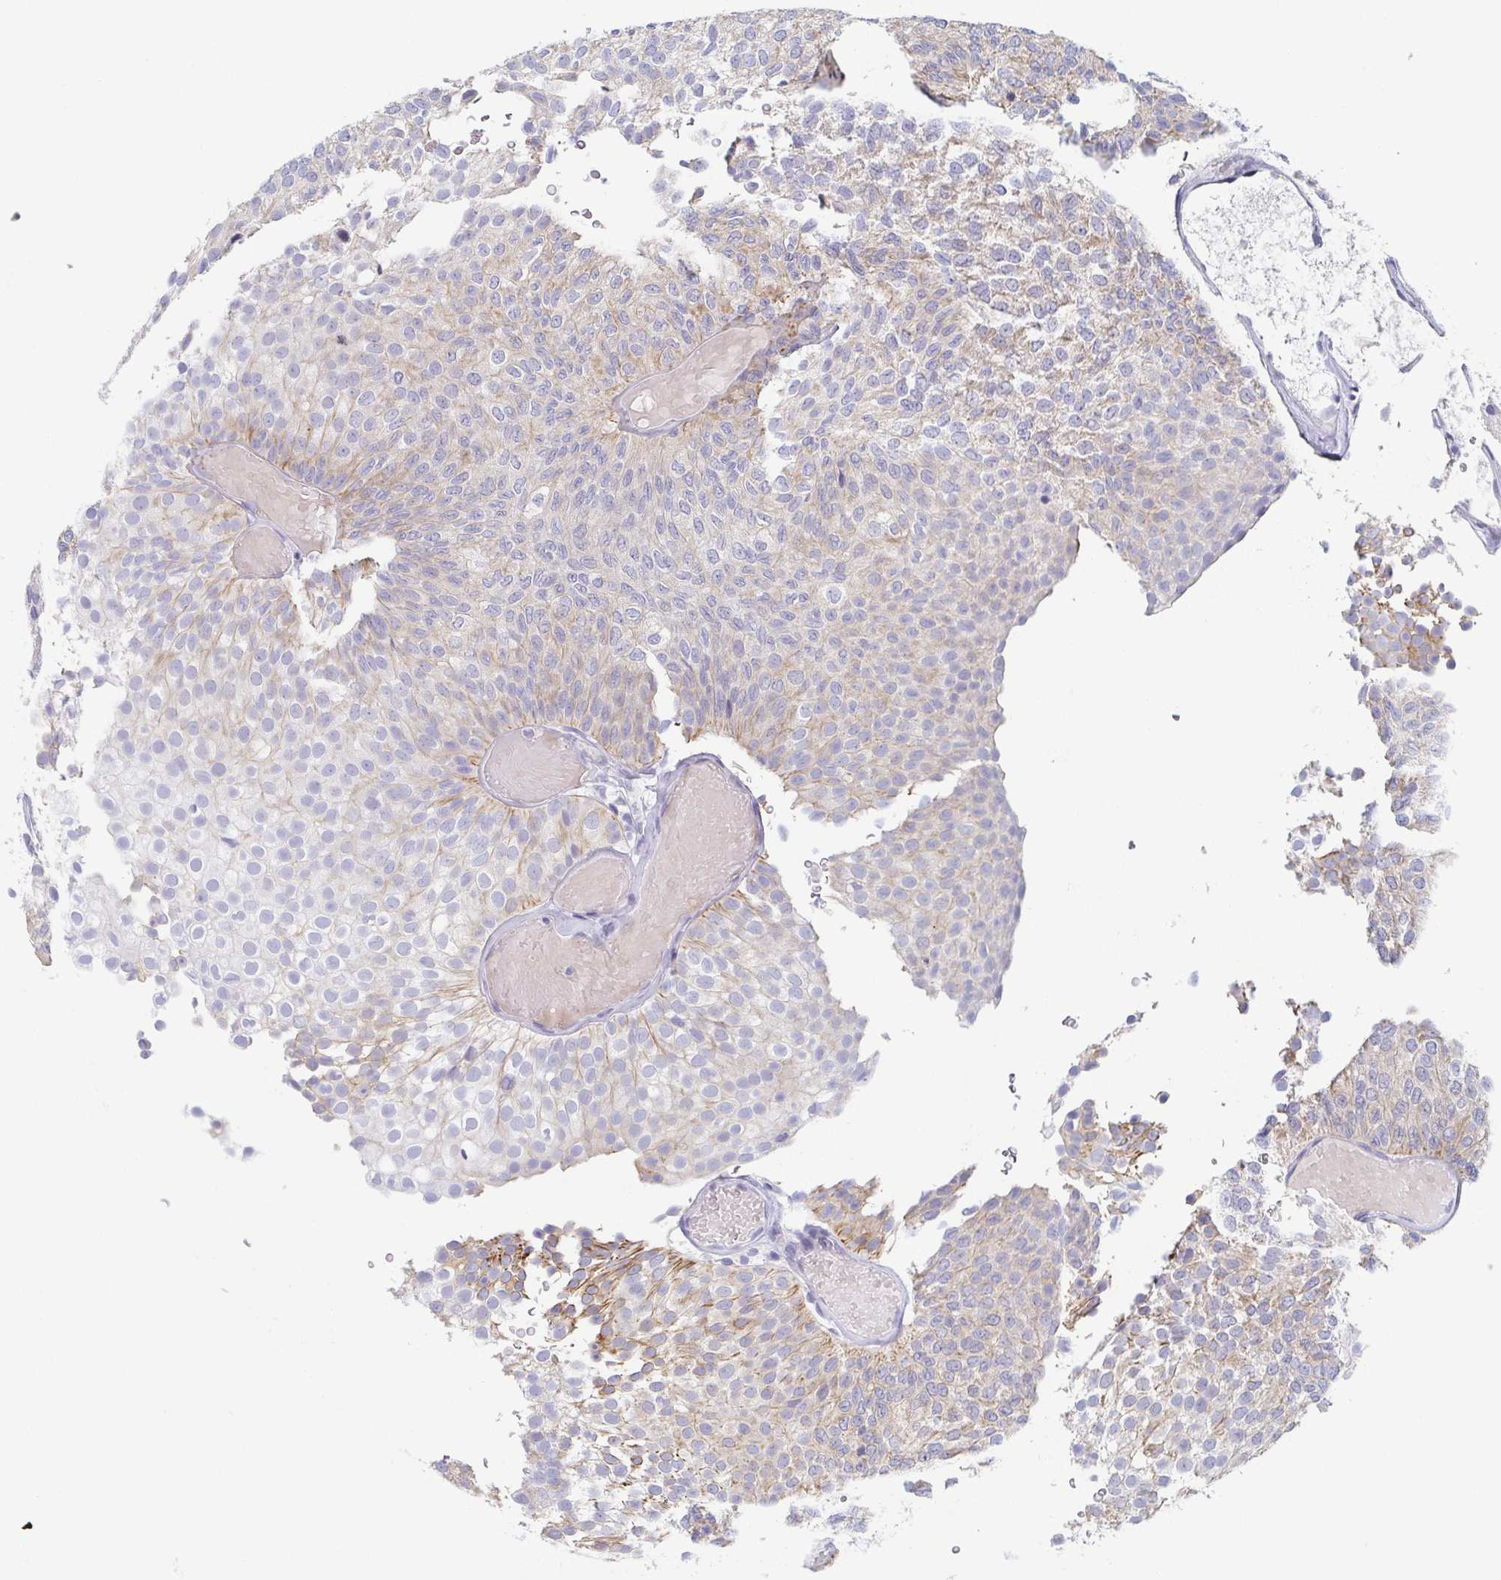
{"staining": {"intensity": "weak", "quantity": "25%-75%", "location": "cytoplasmic/membranous"}, "tissue": "urothelial cancer", "cell_type": "Tumor cells", "image_type": "cancer", "snomed": [{"axis": "morphology", "description": "Urothelial carcinoma, Low grade"}, {"axis": "topography", "description": "Urinary bladder"}], "caption": "DAB immunohistochemical staining of human urothelial cancer shows weak cytoplasmic/membranous protein positivity in approximately 25%-75% of tumor cells.", "gene": "RHOV", "patient": {"sex": "male", "age": 78}}